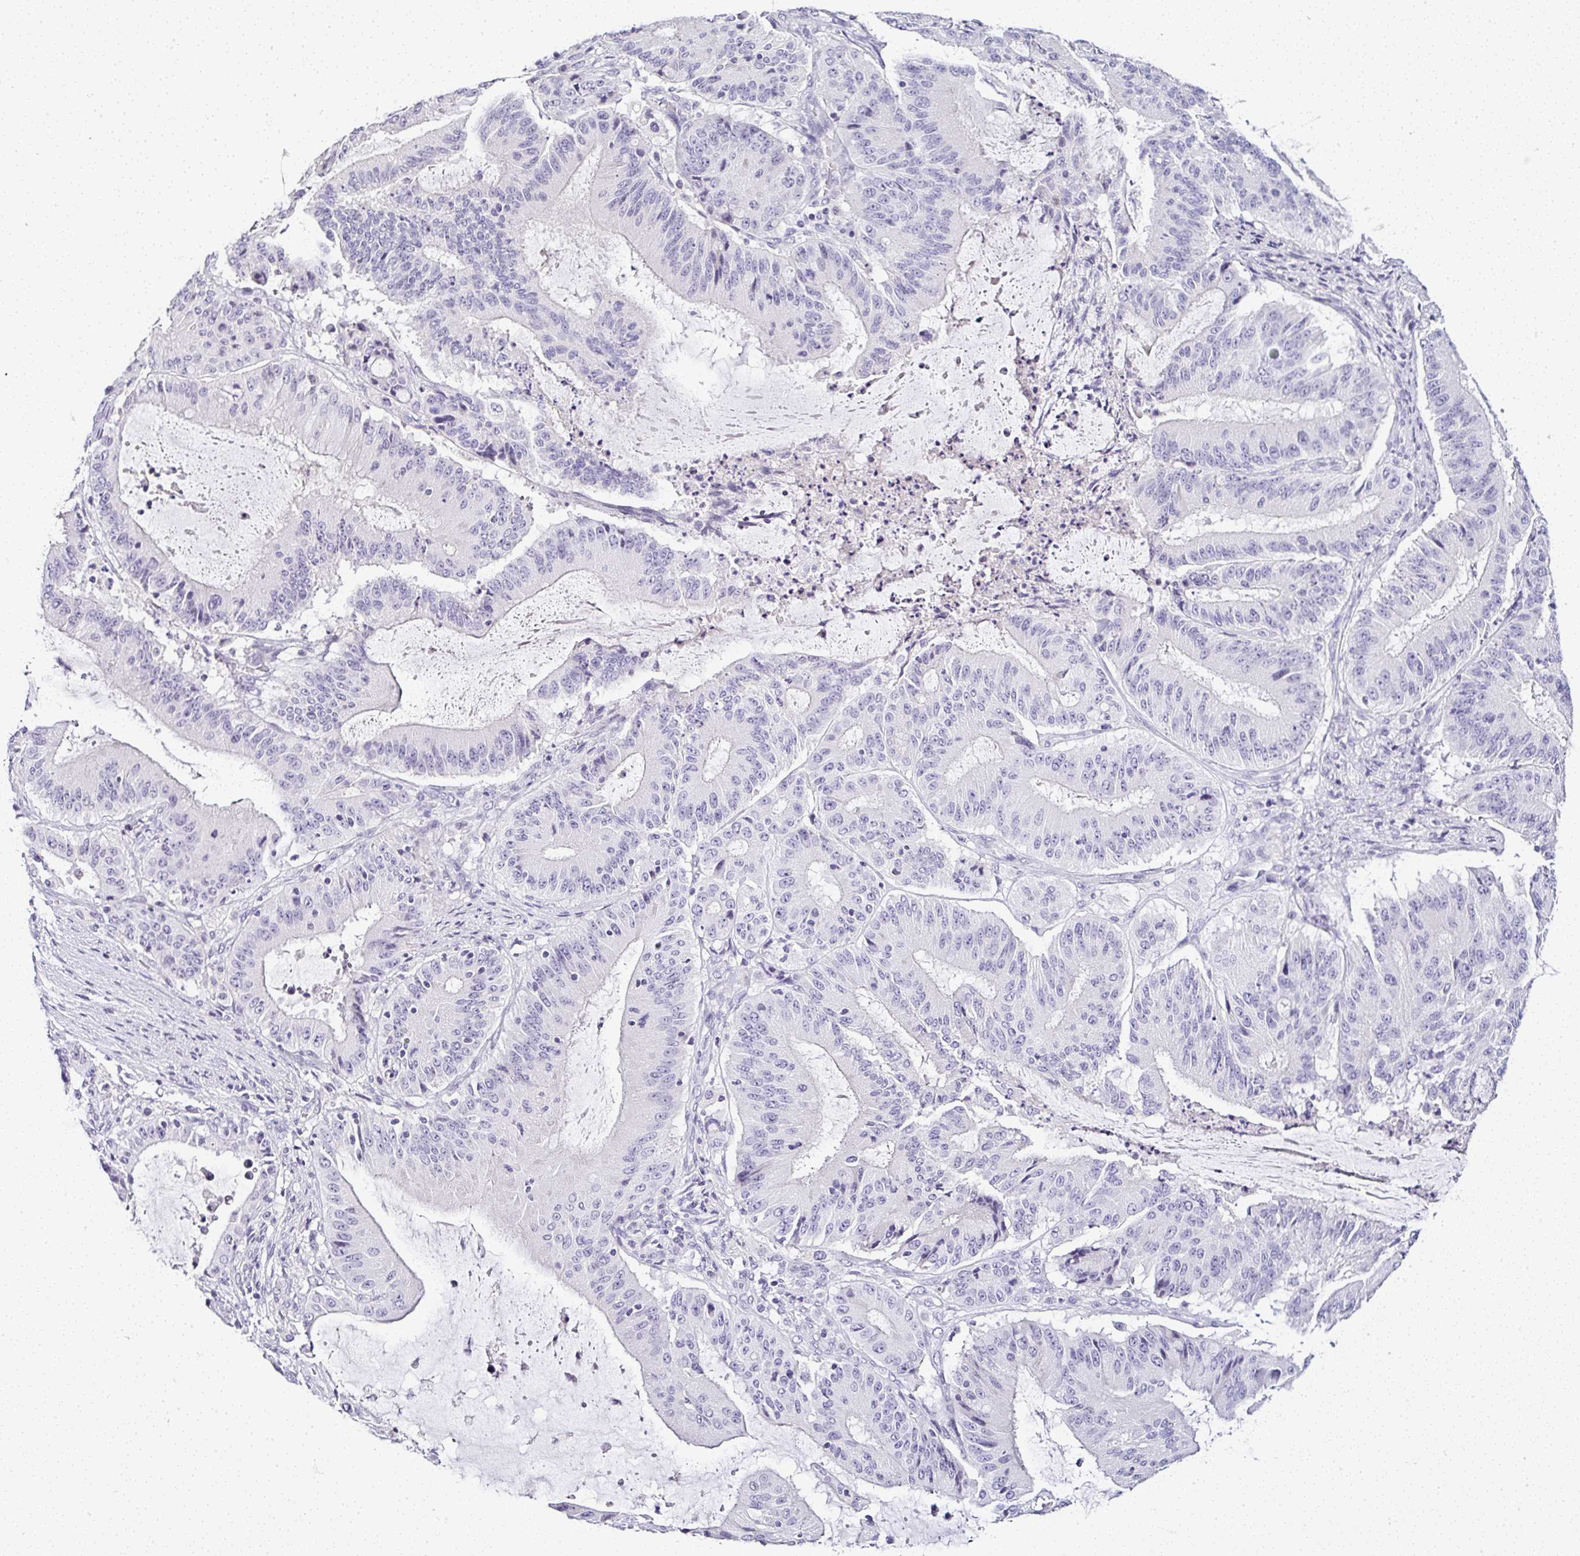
{"staining": {"intensity": "negative", "quantity": "none", "location": "none"}, "tissue": "liver cancer", "cell_type": "Tumor cells", "image_type": "cancer", "snomed": [{"axis": "morphology", "description": "Normal tissue, NOS"}, {"axis": "morphology", "description": "Cholangiocarcinoma"}, {"axis": "topography", "description": "Liver"}, {"axis": "topography", "description": "Peripheral nerve tissue"}], "caption": "An immunohistochemistry (IHC) histopathology image of liver cancer is shown. There is no staining in tumor cells of liver cancer.", "gene": "SERPINB3", "patient": {"sex": "female", "age": 73}}